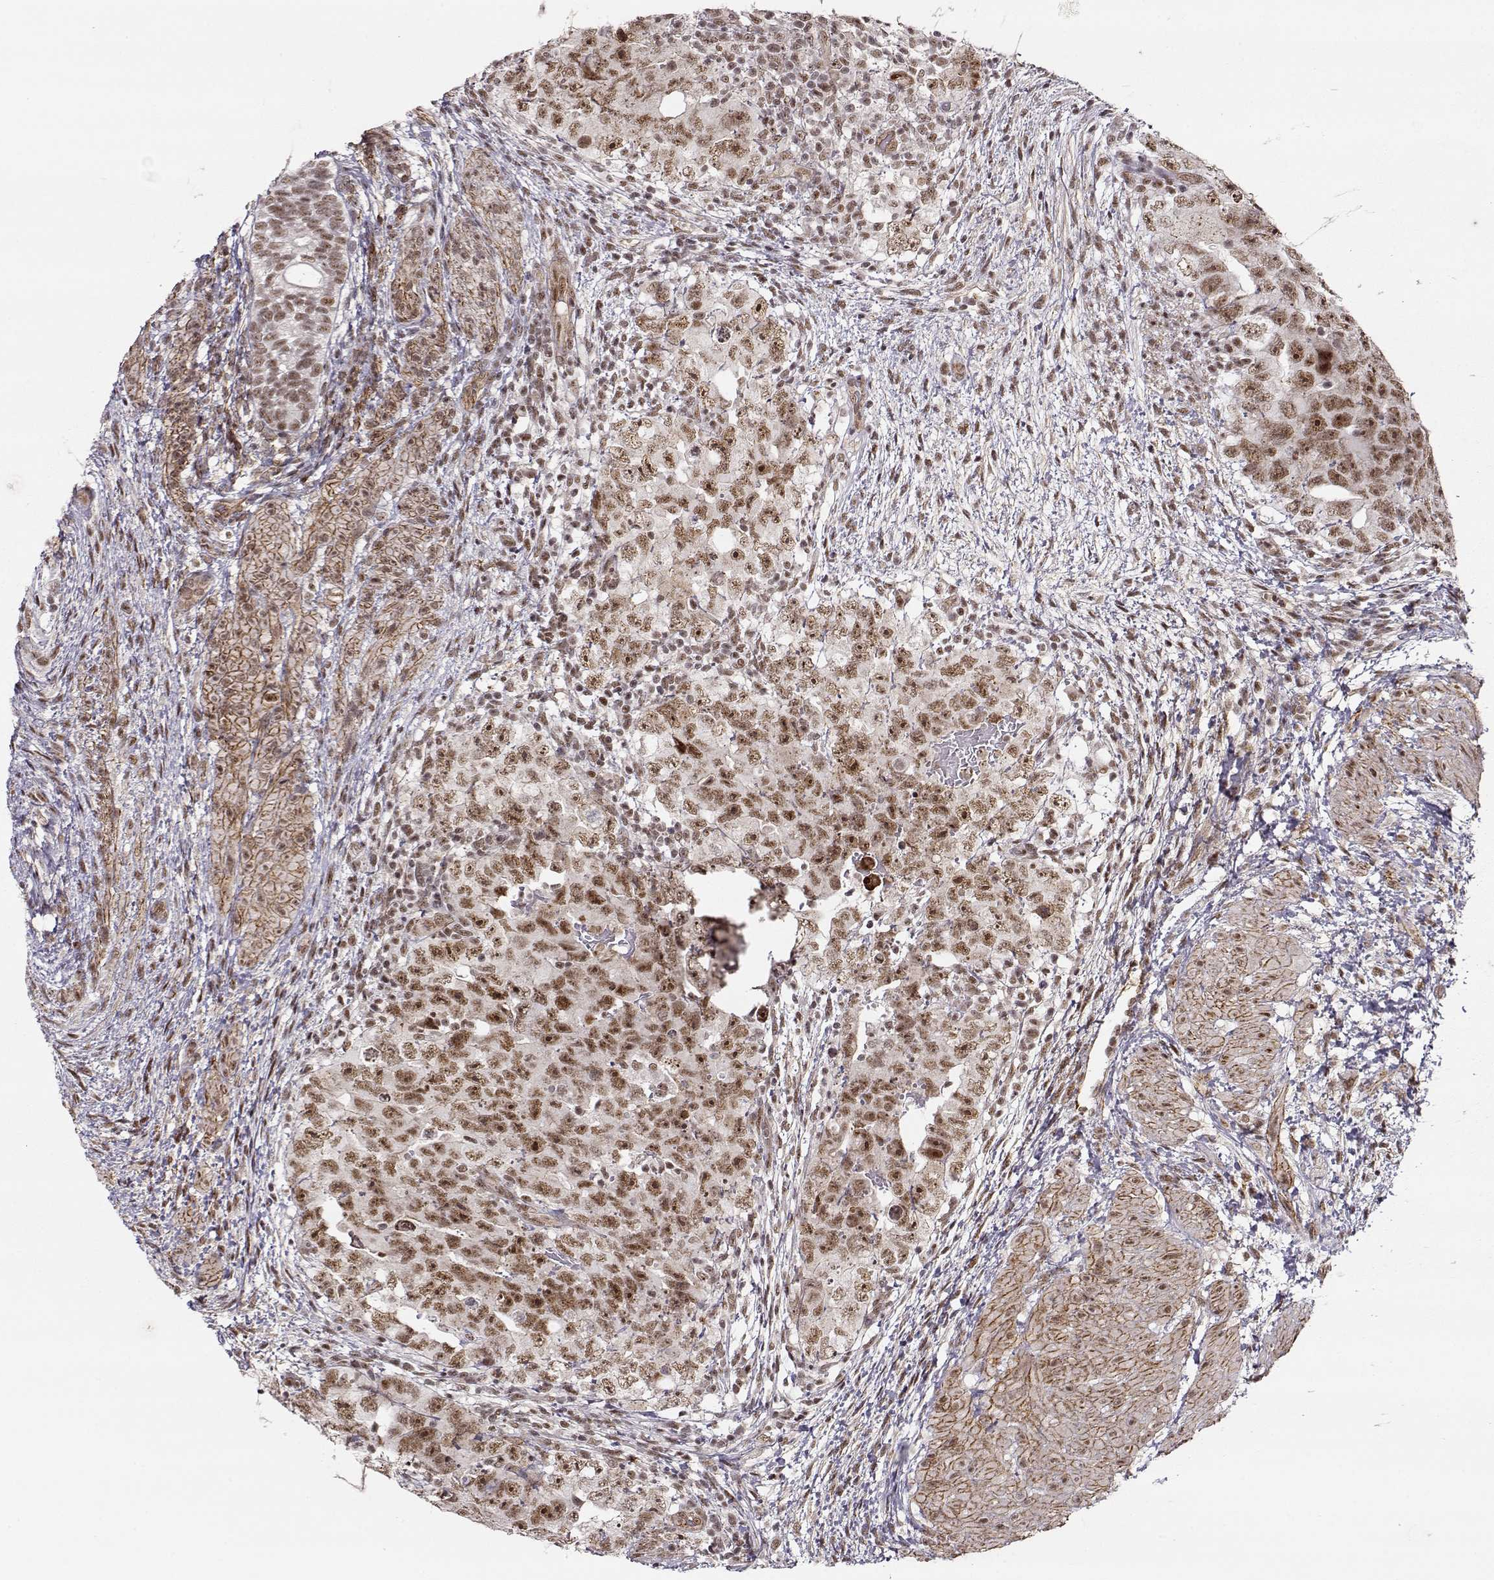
{"staining": {"intensity": "strong", "quantity": ">75%", "location": "nuclear"}, "tissue": "testis cancer", "cell_type": "Tumor cells", "image_type": "cancer", "snomed": [{"axis": "morphology", "description": "Normal tissue, NOS"}, {"axis": "morphology", "description": "Carcinoma, Embryonal, NOS"}, {"axis": "topography", "description": "Testis"}, {"axis": "topography", "description": "Epididymis"}], "caption": "A brown stain highlights strong nuclear expression of a protein in testis cancer (embryonal carcinoma) tumor cells.", "gene": "CIR1", "patient": {"sex": "male", "age": 24}}